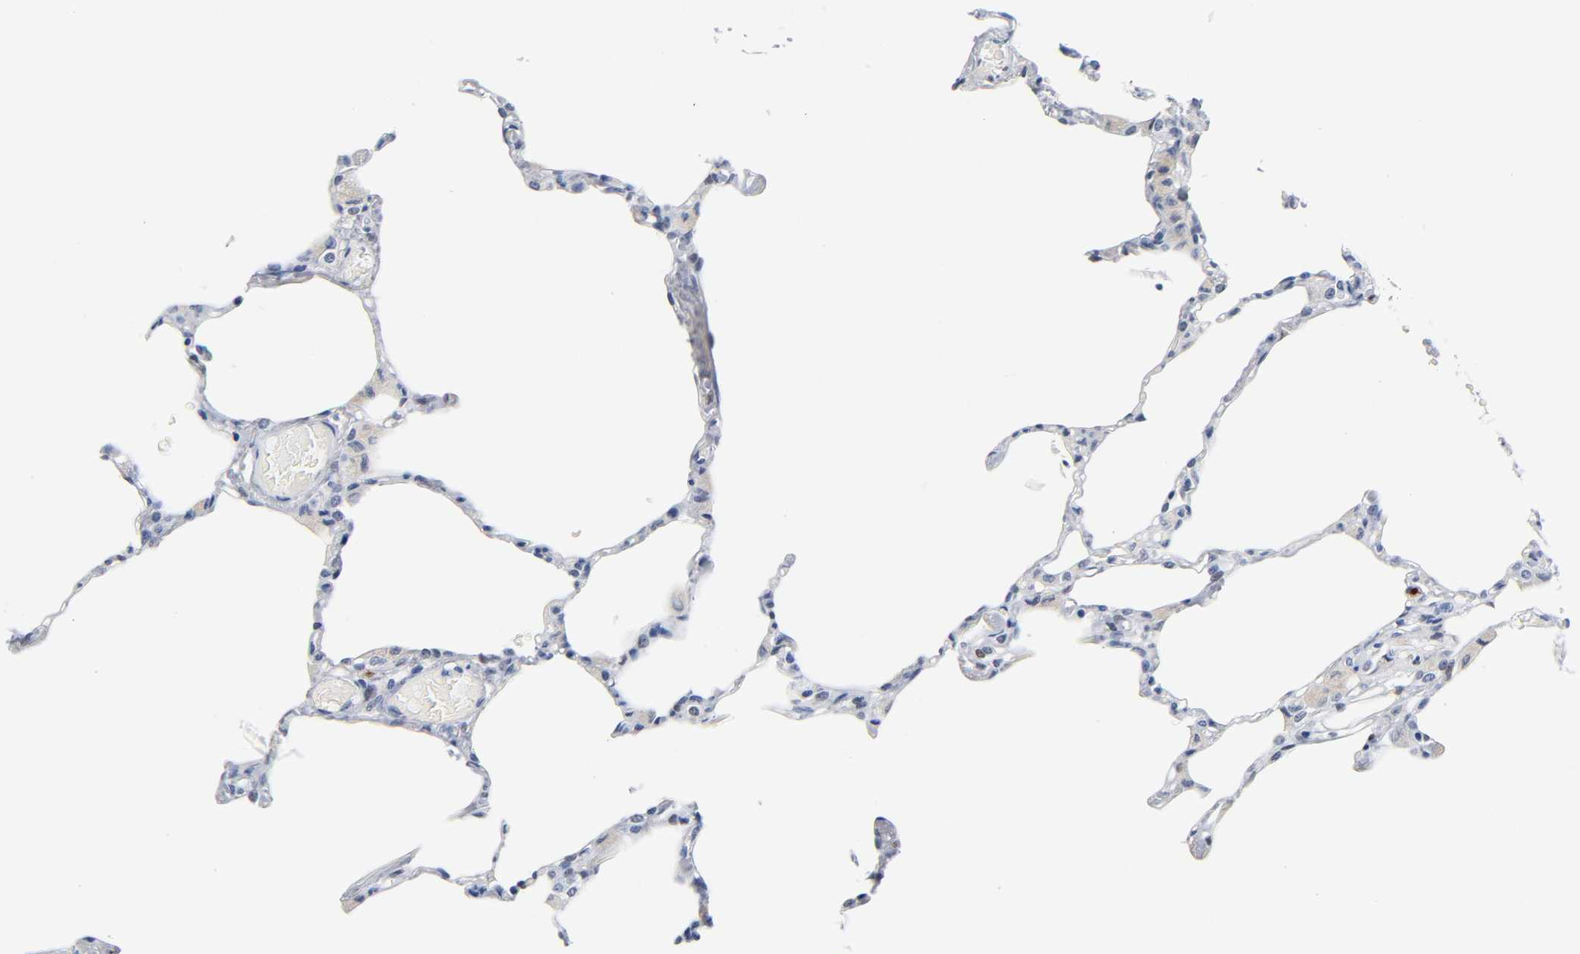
{"staining": {"intensity": "moderate", "quantity": "<25%", "location": "nuclear"}, "tissue": "lung", "cell_type": "Alveolar cells", "image_type": "normal", "snomed": [{"axis": "morphology", "description": "Normal tissue, NOS"}, {"axis": "topography", "description": "Lung"}], "caption": "The immunohistochemical stain labels moderate nuclear expression in alveolar cells of normal lung. Nuclei are stained in blue.", "gene": "NAB2", "patient": {"sex": "female", "age": 49}}